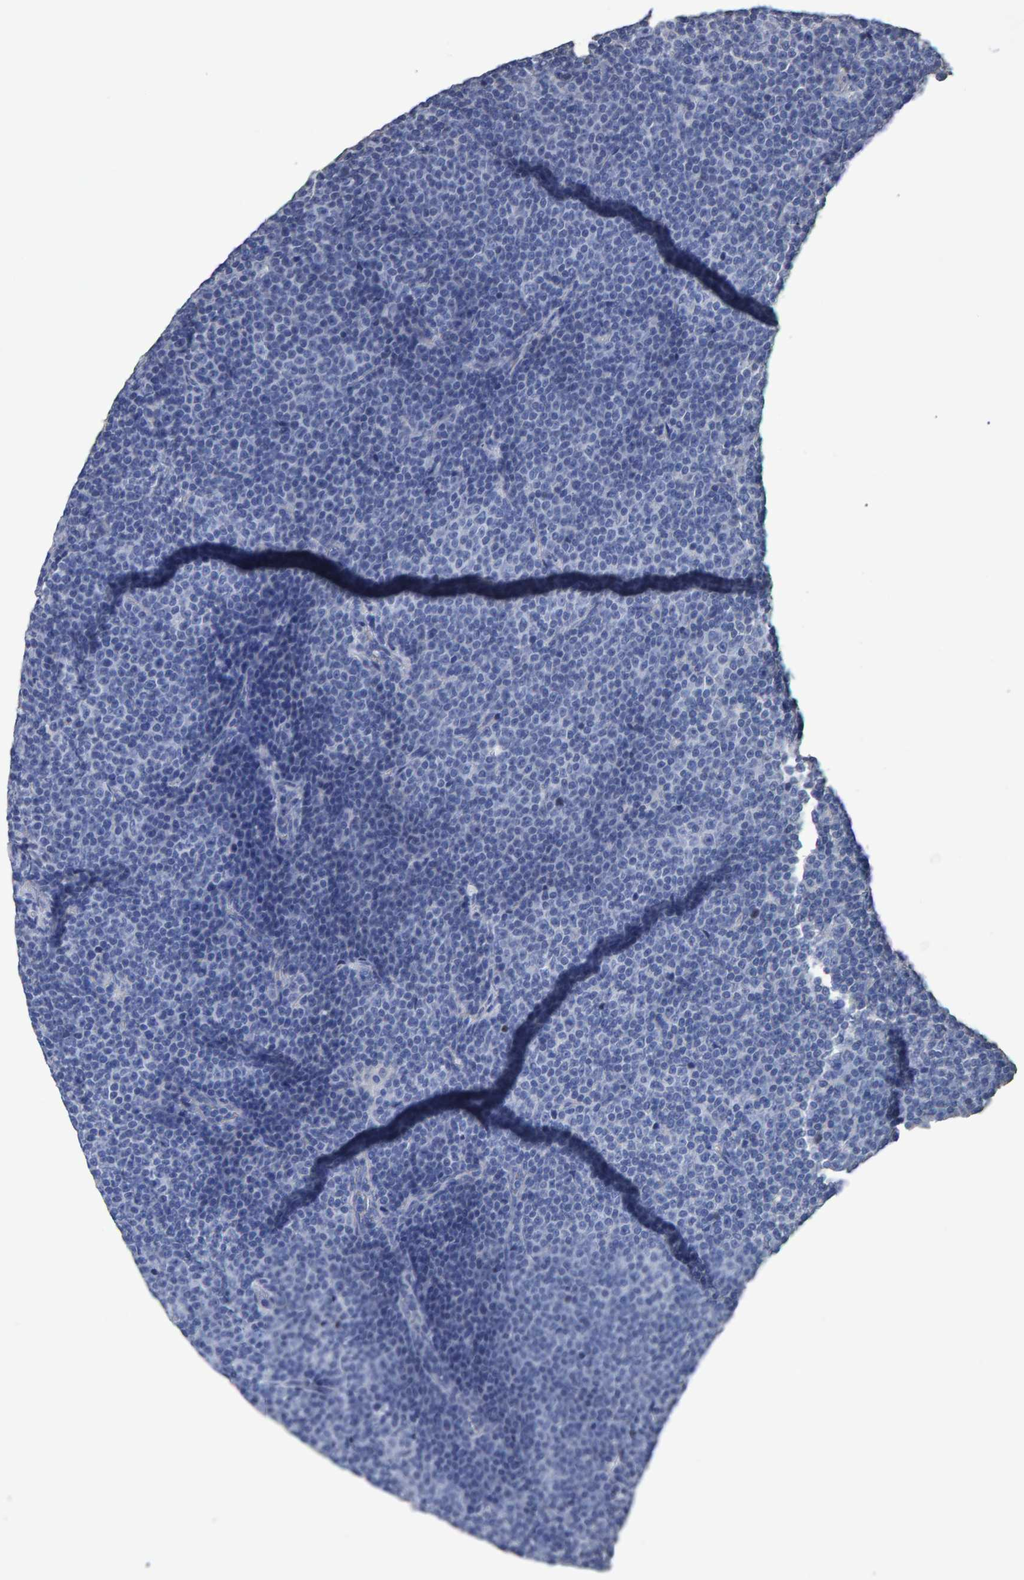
{"staining": {"intensity": "negative", "quantity": "none", "location": "none"}, "tissue": "lymphoma", "cell_type": "Tumor cells", "image_type": "cancer", "snomed": [{"axis": "morphology", "description": "Malignant lymphoma, non-Hodgkin's type, Low grade"}, {"axis": "topography", "description": "Lymph node"}], "caption": "Immunohistochemistry of lymphoma exhibits no positivity in tumor cells. (Immunohistochemistry, brightfield microscopy, high magnification).", "gene": "HEMGN", "patient": {"sex": "female", "age": 67}}